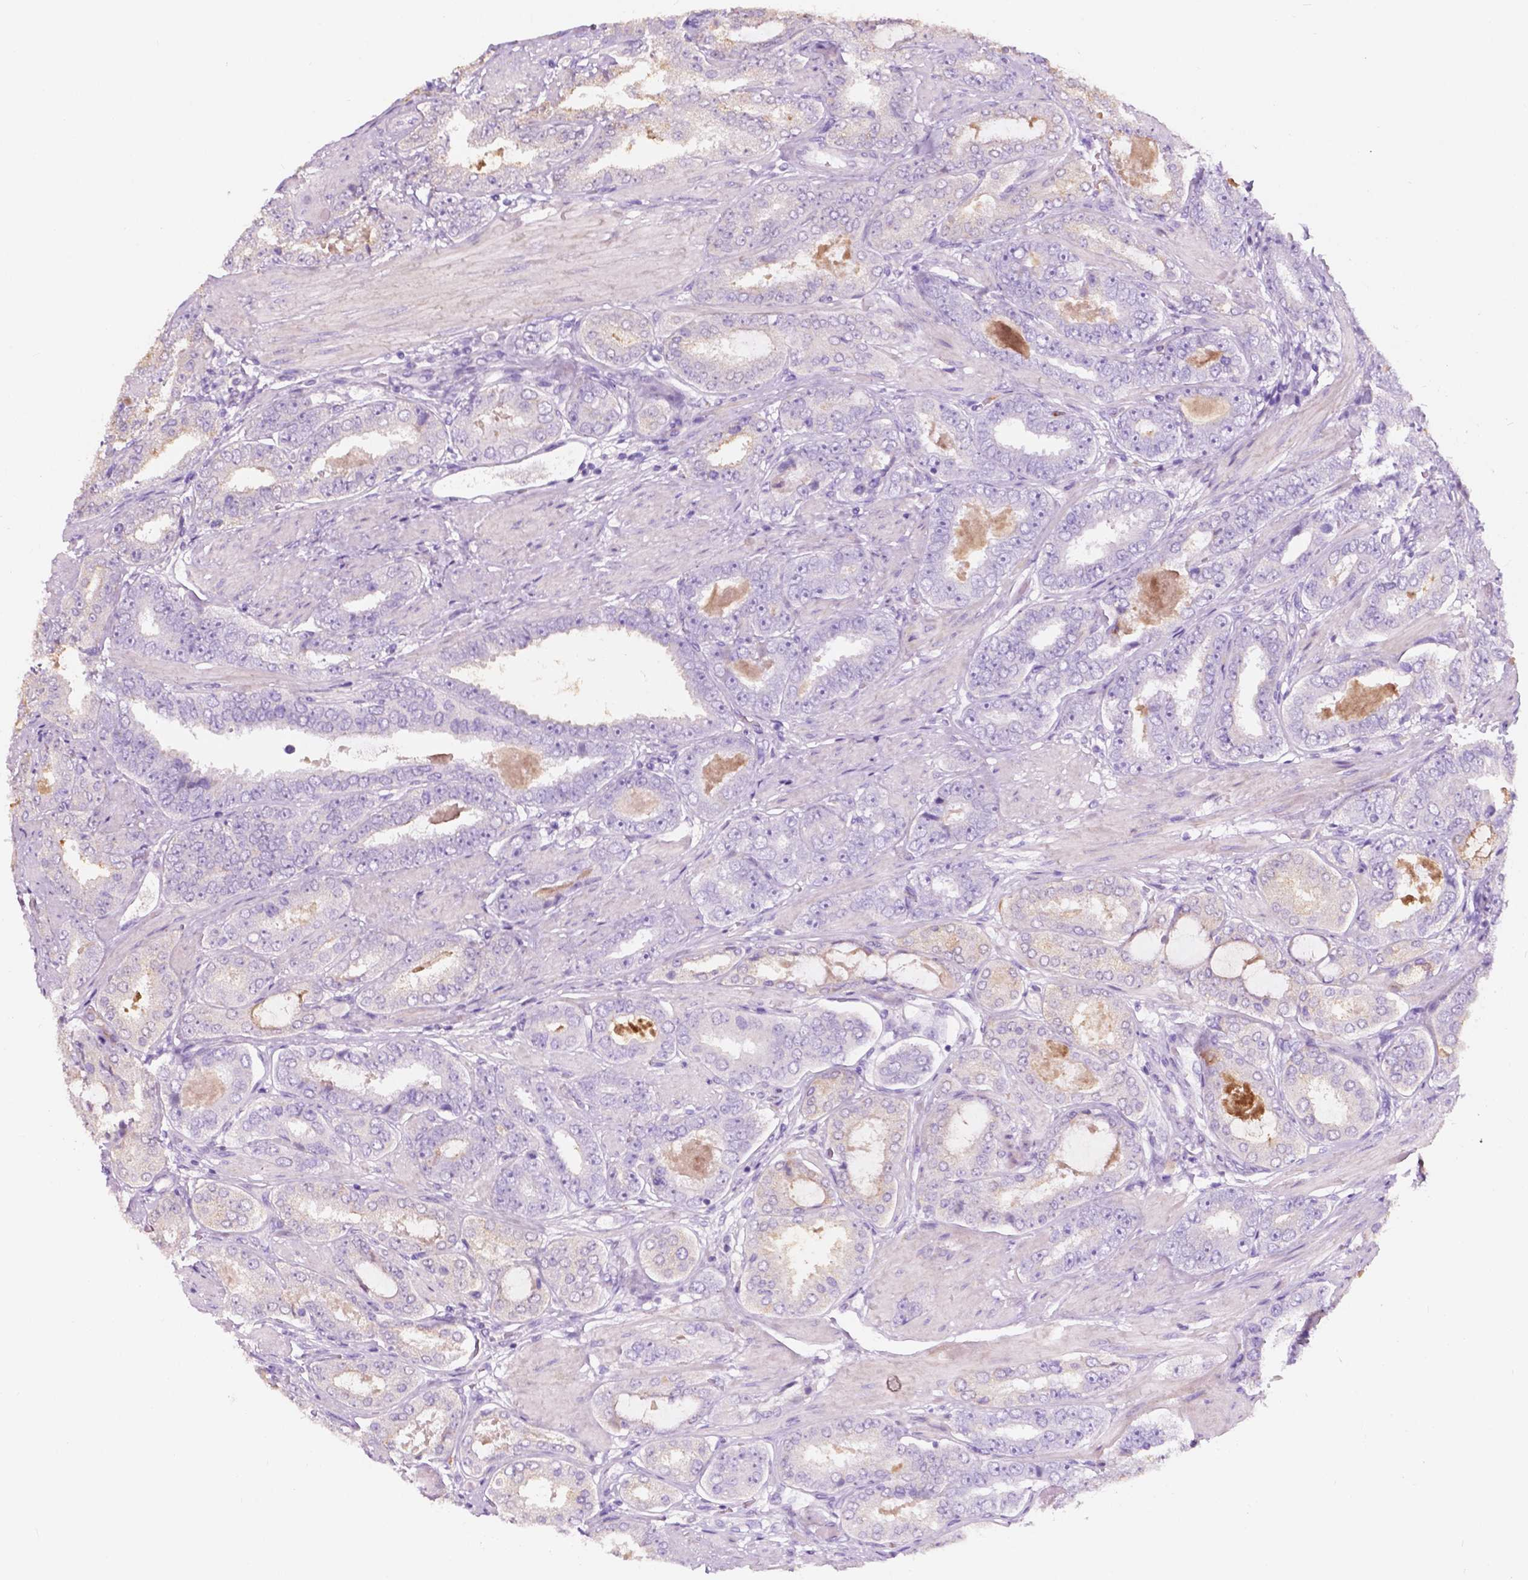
{"staining": {"intensity": "negative", "quantity": "none", "location": "none"}, "tissue": "prostate cancer", "cell_type": "Tumor cells", "image_type": "cancer", "snomed": [{"axis": "morphology", "description": "Adenocarcinoma, High grade"}, {"axis": "topography", "description": "Prostate"}], "caption": "This is a micrograph of IHC staining of prostate cancer, which shows no expression in tumor cells.", "gene": "CUZD1", "patient": {"sex": "male", "age": 63}}